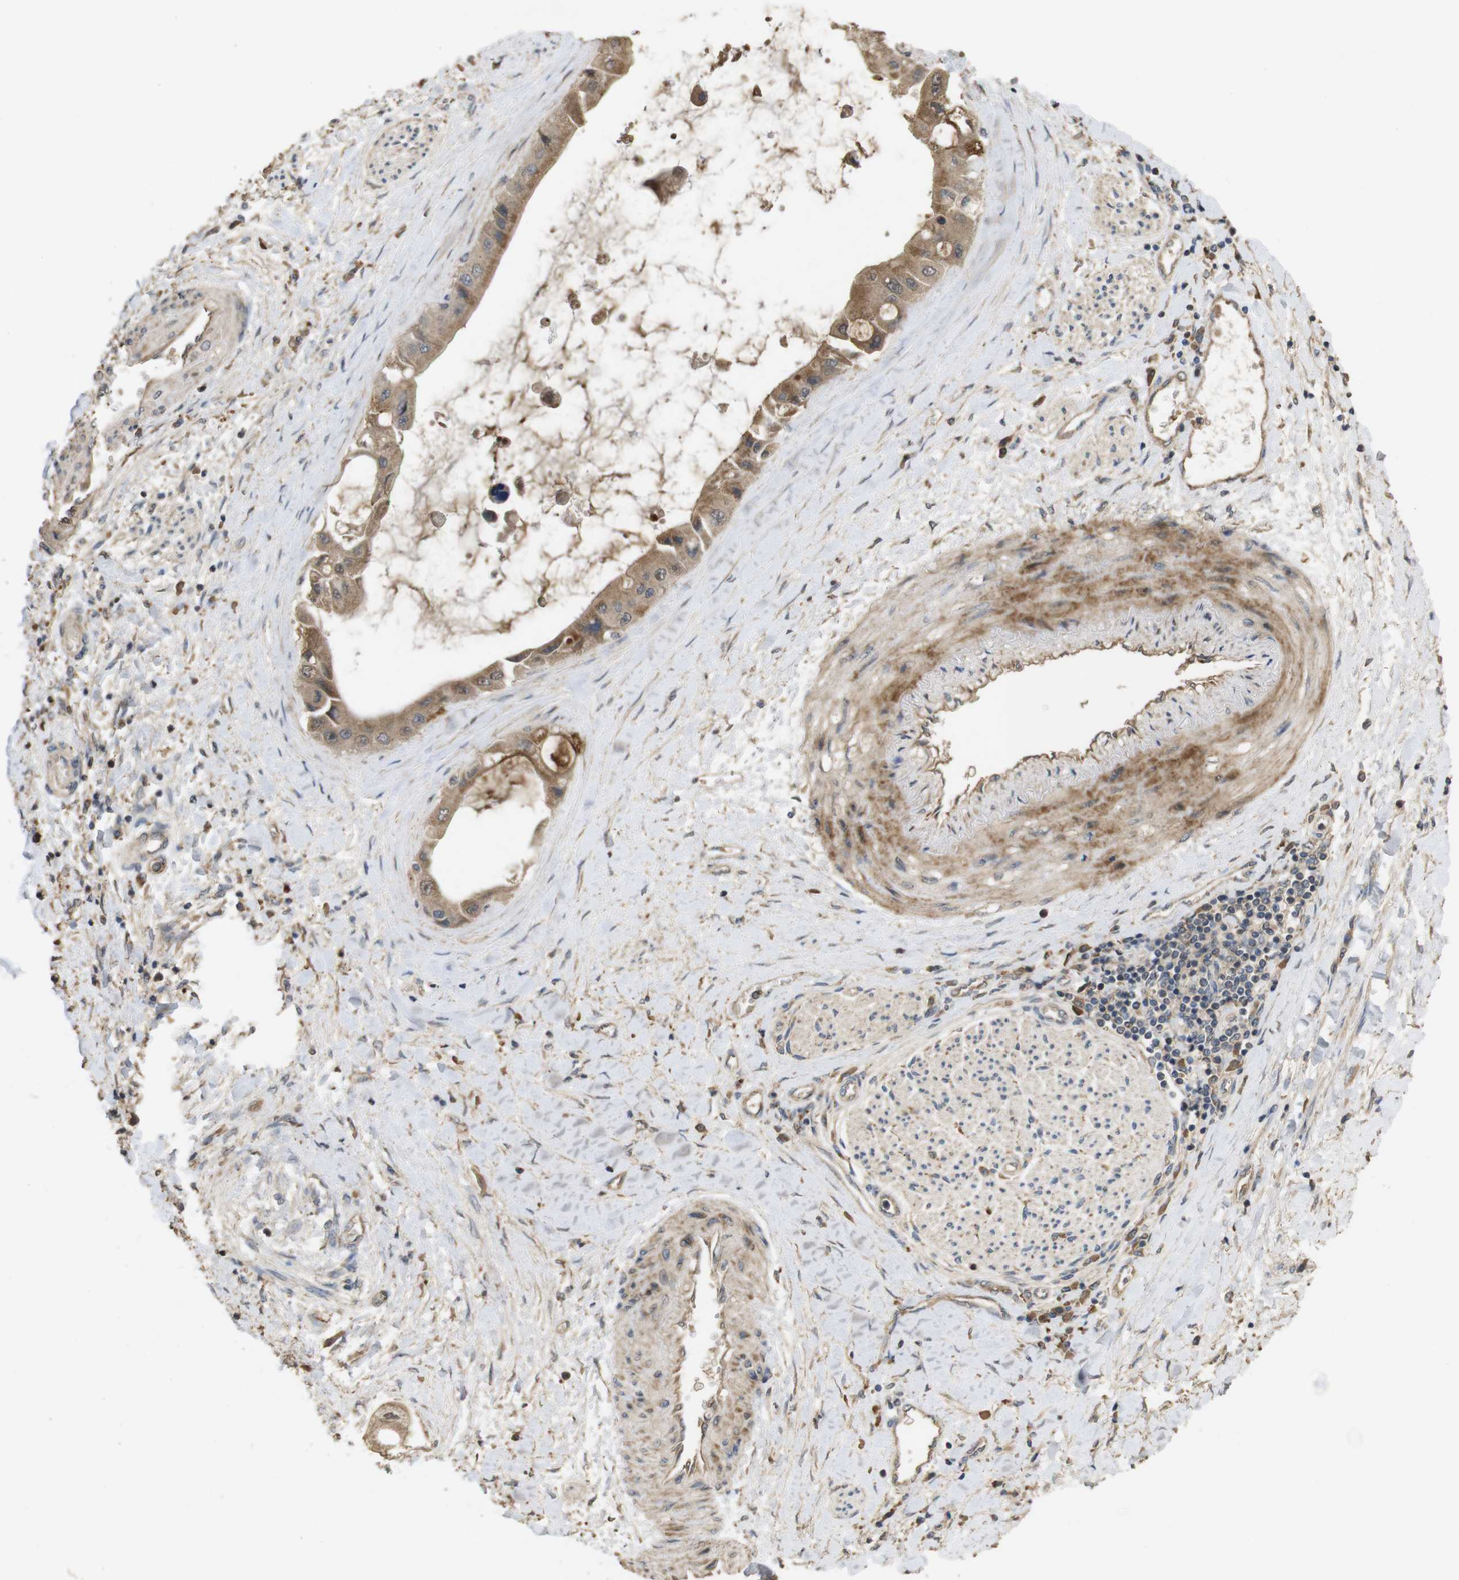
{"staining": {"intensity": "moderate", "quantity": ">75%", "location": "cytoplasmic/membranous"}, "tissue": "liver cancer", "cell_type": "Tumor cells", "image_type": "cancer", "snomed": [{"axis": "morphology", "description": "Cholangiocarcinoma"}, {"axis": "topography", "description": "Liver"}], "caption": "A high-resolution micrograph shows immunohistochemistry (IHC) staining of liver cancer, which exhibits moderate cytoplasmic/membranous expression in approximately >75% of tumor cells.", "gene": "PCDHB10", "patient": {"sex": "male", "age": 50}}